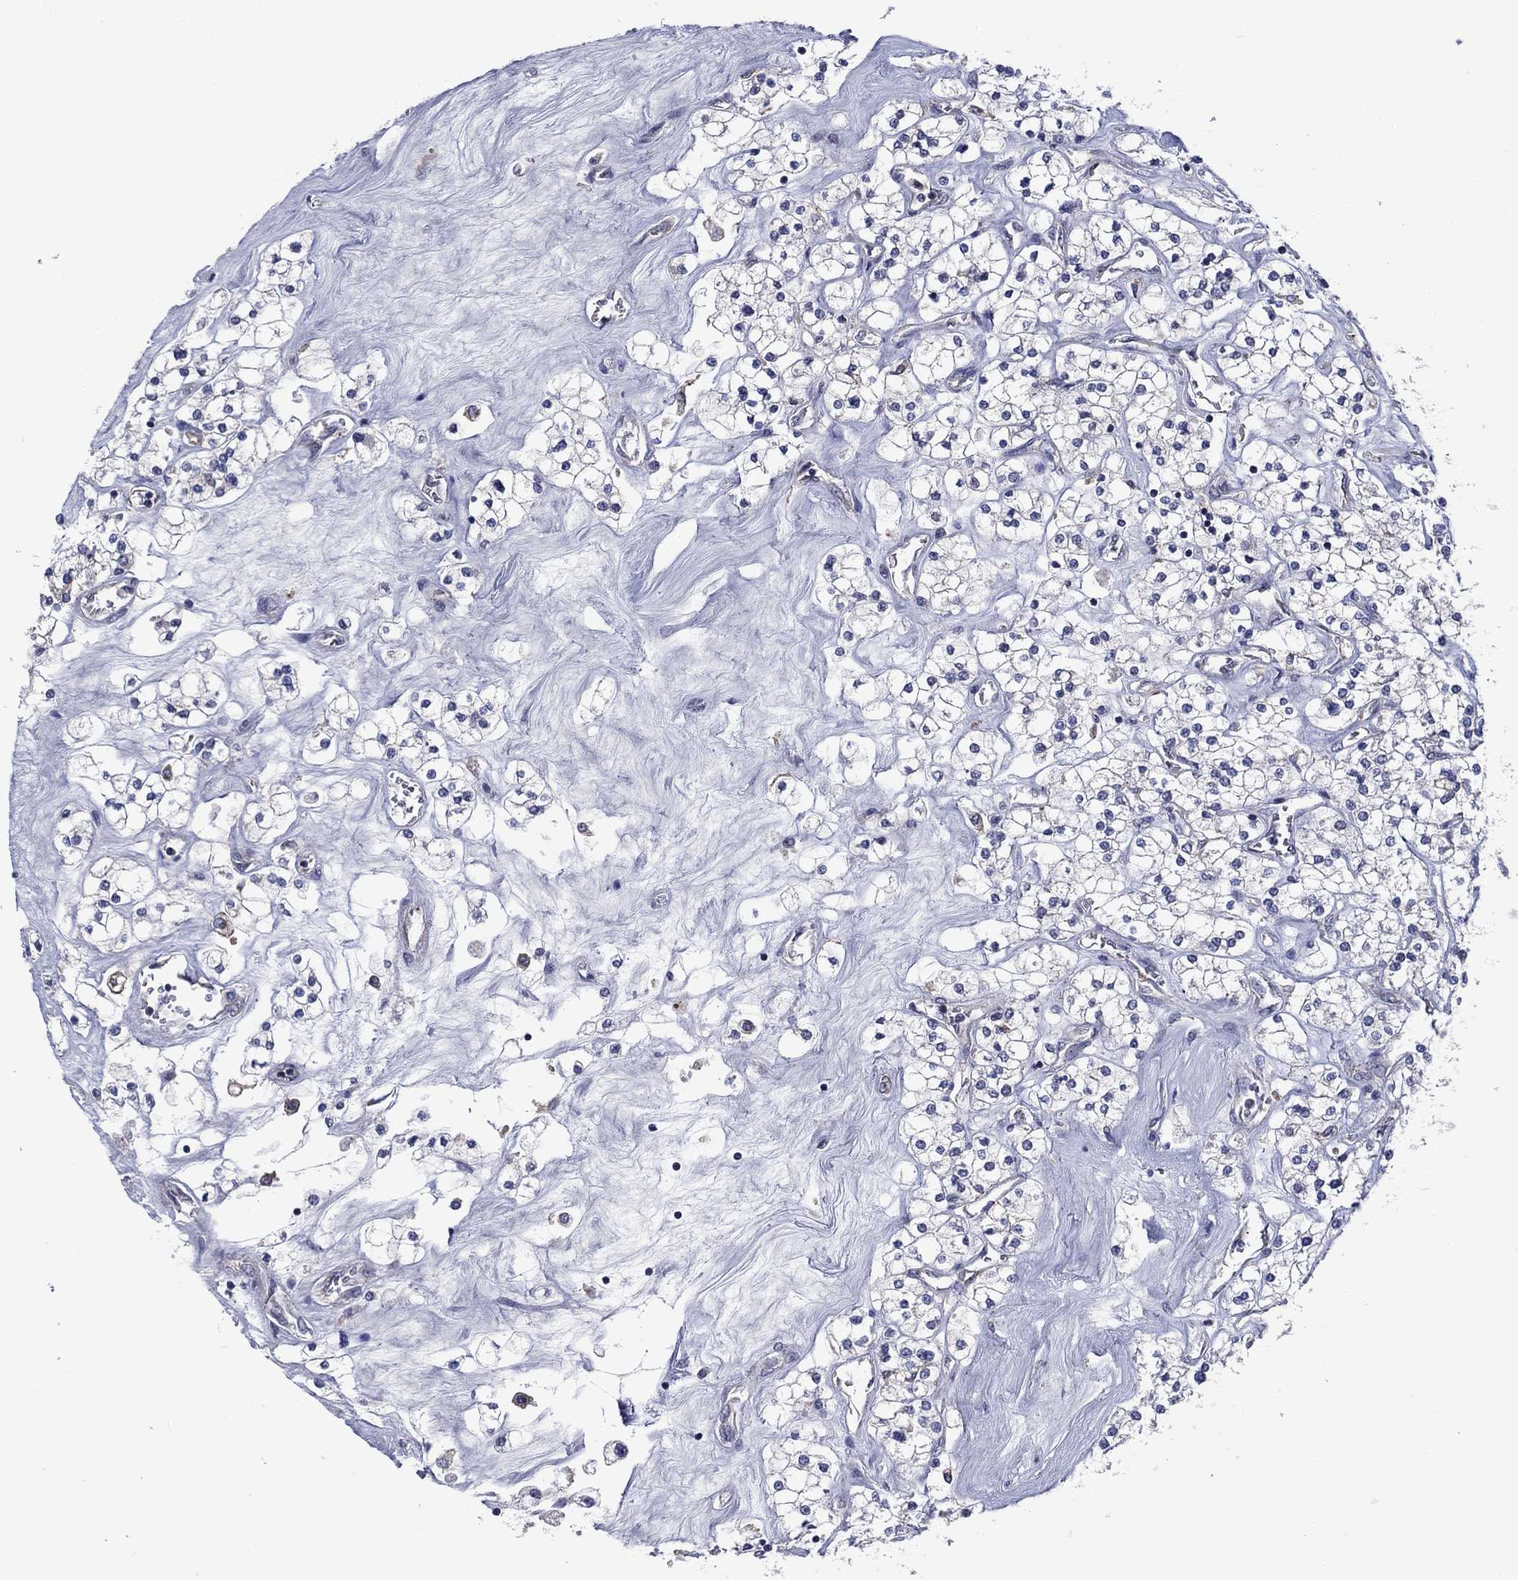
{"staining": {"intensity": "negative", "quantity": "none", "location": "none"}, "tissue": "renal cancer", "cell_type": "Tumor cells", "image_type": "cancer", "snomed": [{"axis": "morphology", "description": "Adenocarcinoma, NOS"}, {"axis": "topography", "description": "Kidney"}], "caption": "Human adenocarcinoma (renal) stained for a protein using IHC exhibits no staining in tumor cells.", "gene": "MEA1", "patient": {"sex": "male", "age": 80}}